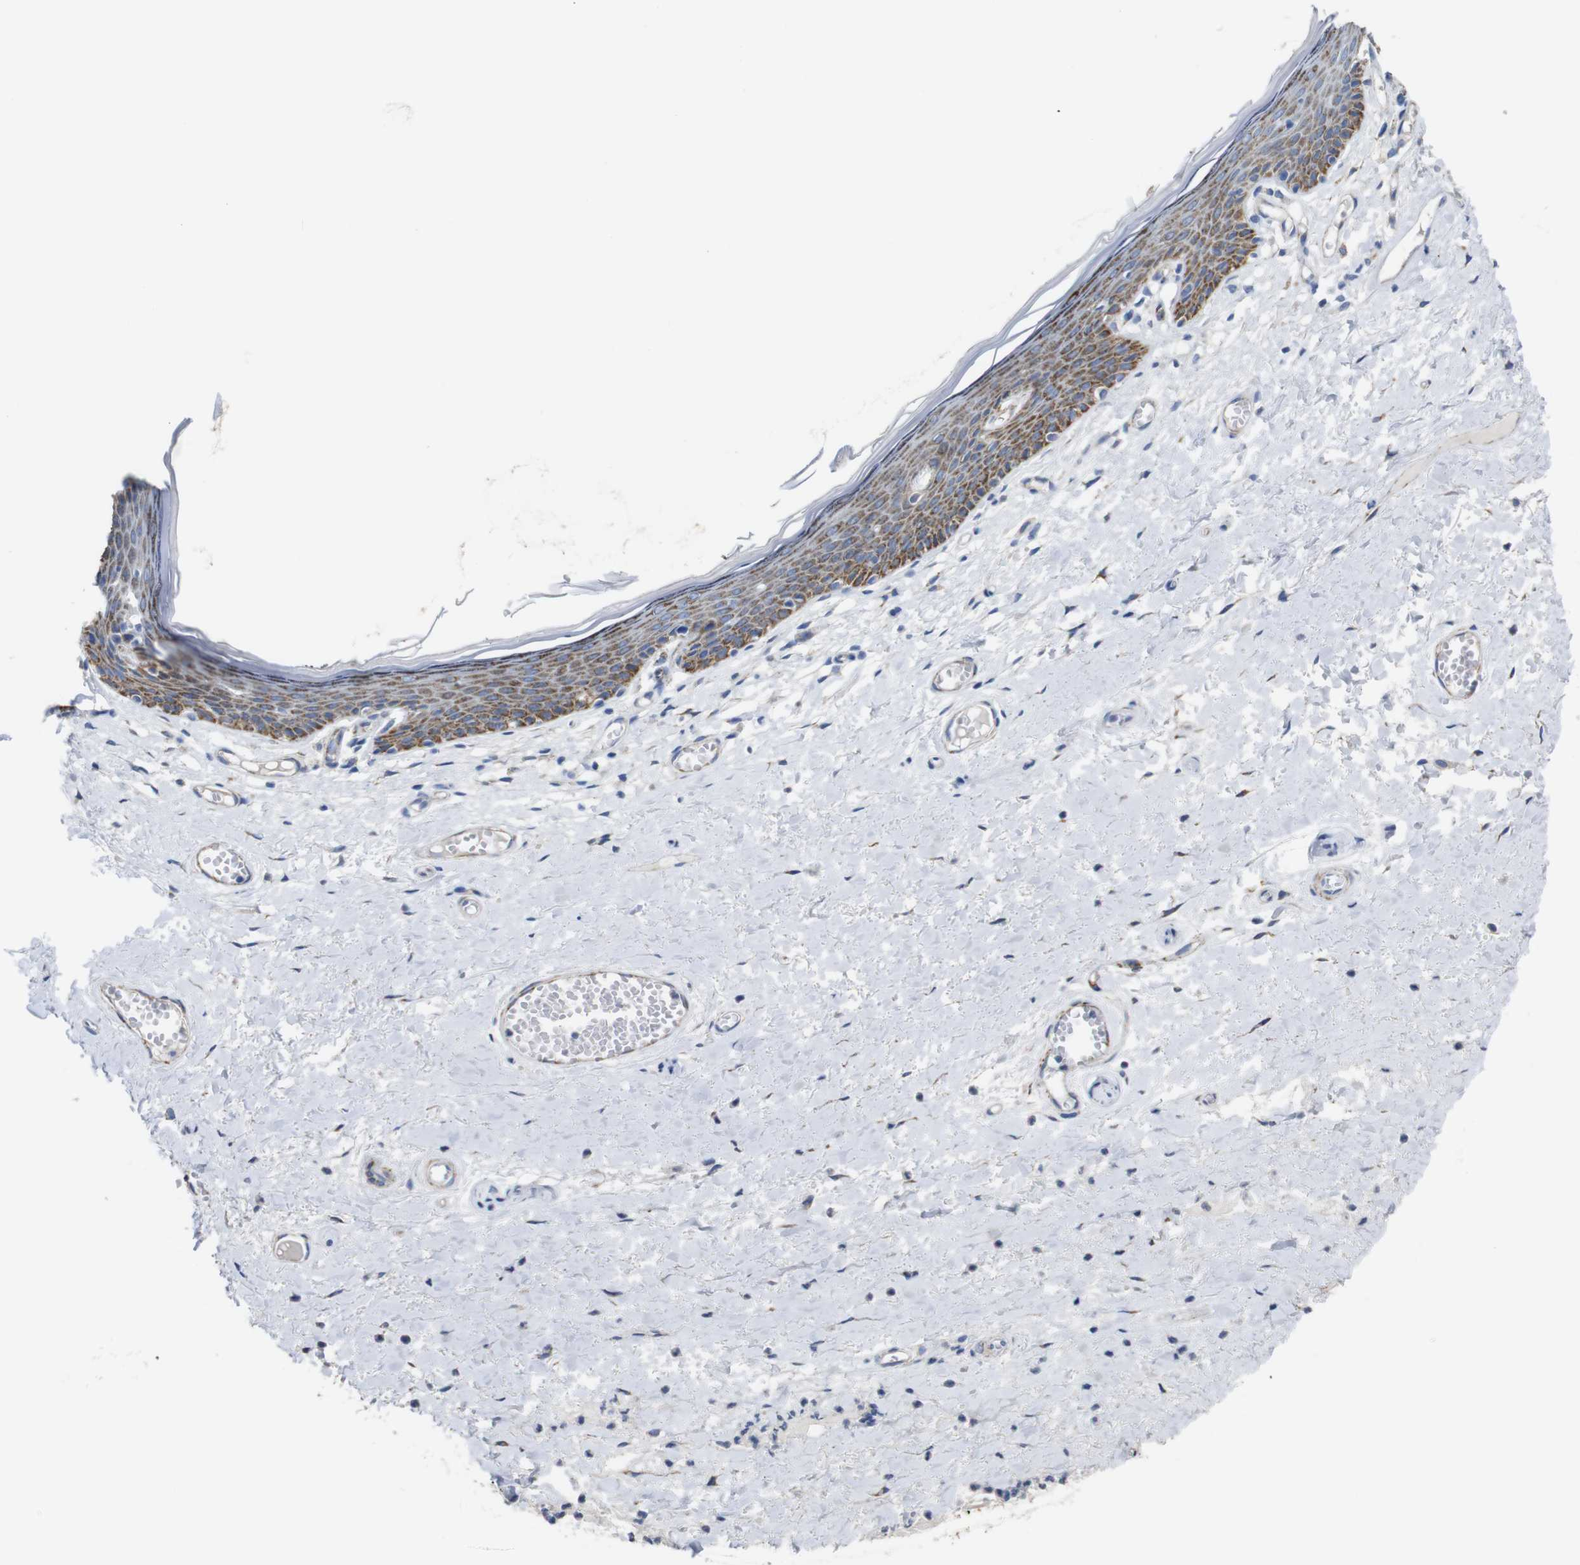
{"staining": {"intensity": "moderate", "quantity": ">75%", "location": "cytoplasmic/membranous"}, "tissue": "skin", "cell_type": "Epidermal cells", "image_type": "normal", "snomed": [{"axis": "morphology", "description": "Normal tissue, NOS"}, {"axis": "topography", "description": "Vulva"}], "caption": "The histopathology image shows immunohistochemical staining of unremarkable skin. There is moderate cytoplasmic/membranous positivity is seen in about >75% of epidermal cells.", "gene": "MAOA", "patient": {"sex": "female", "age": 54}}